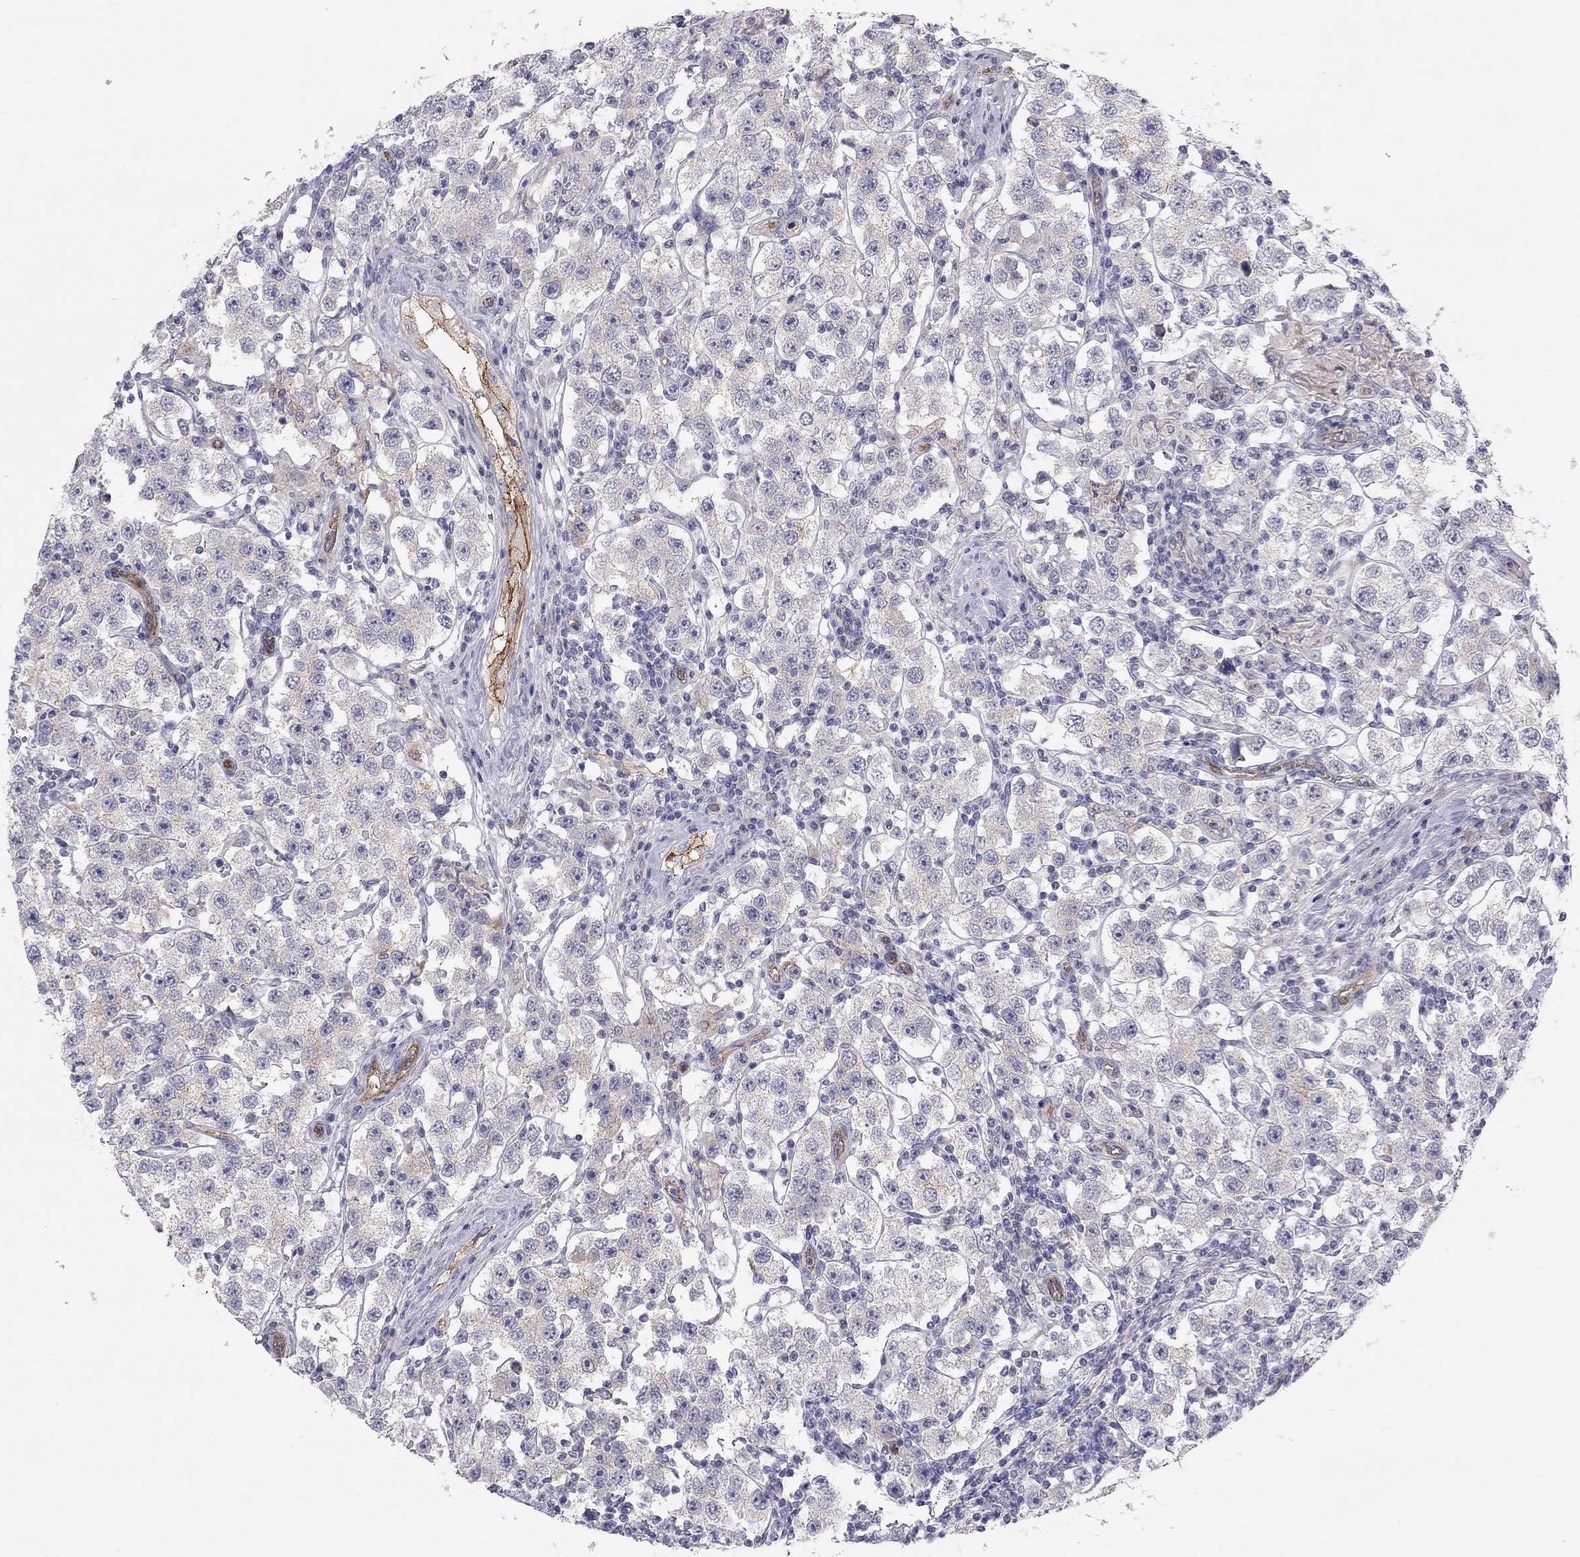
{"staining": {"intensity": "negative", "quantity": "none", "location": "none"}, "tissue": "testis cancer", "cell_type": "Tumor cells", "image_type": "cancer", "snomed": [{"axis": "morphology", "description": "Seminoma, NOS"}, {"axis": "topography", "description": "Testis"}], "caption": "Protein analysis of seminoma (testis) exhibits no significant expression in tumor cells.", "gene": "GPRC5B", "patient": {"sex": "male", "age": 37}}